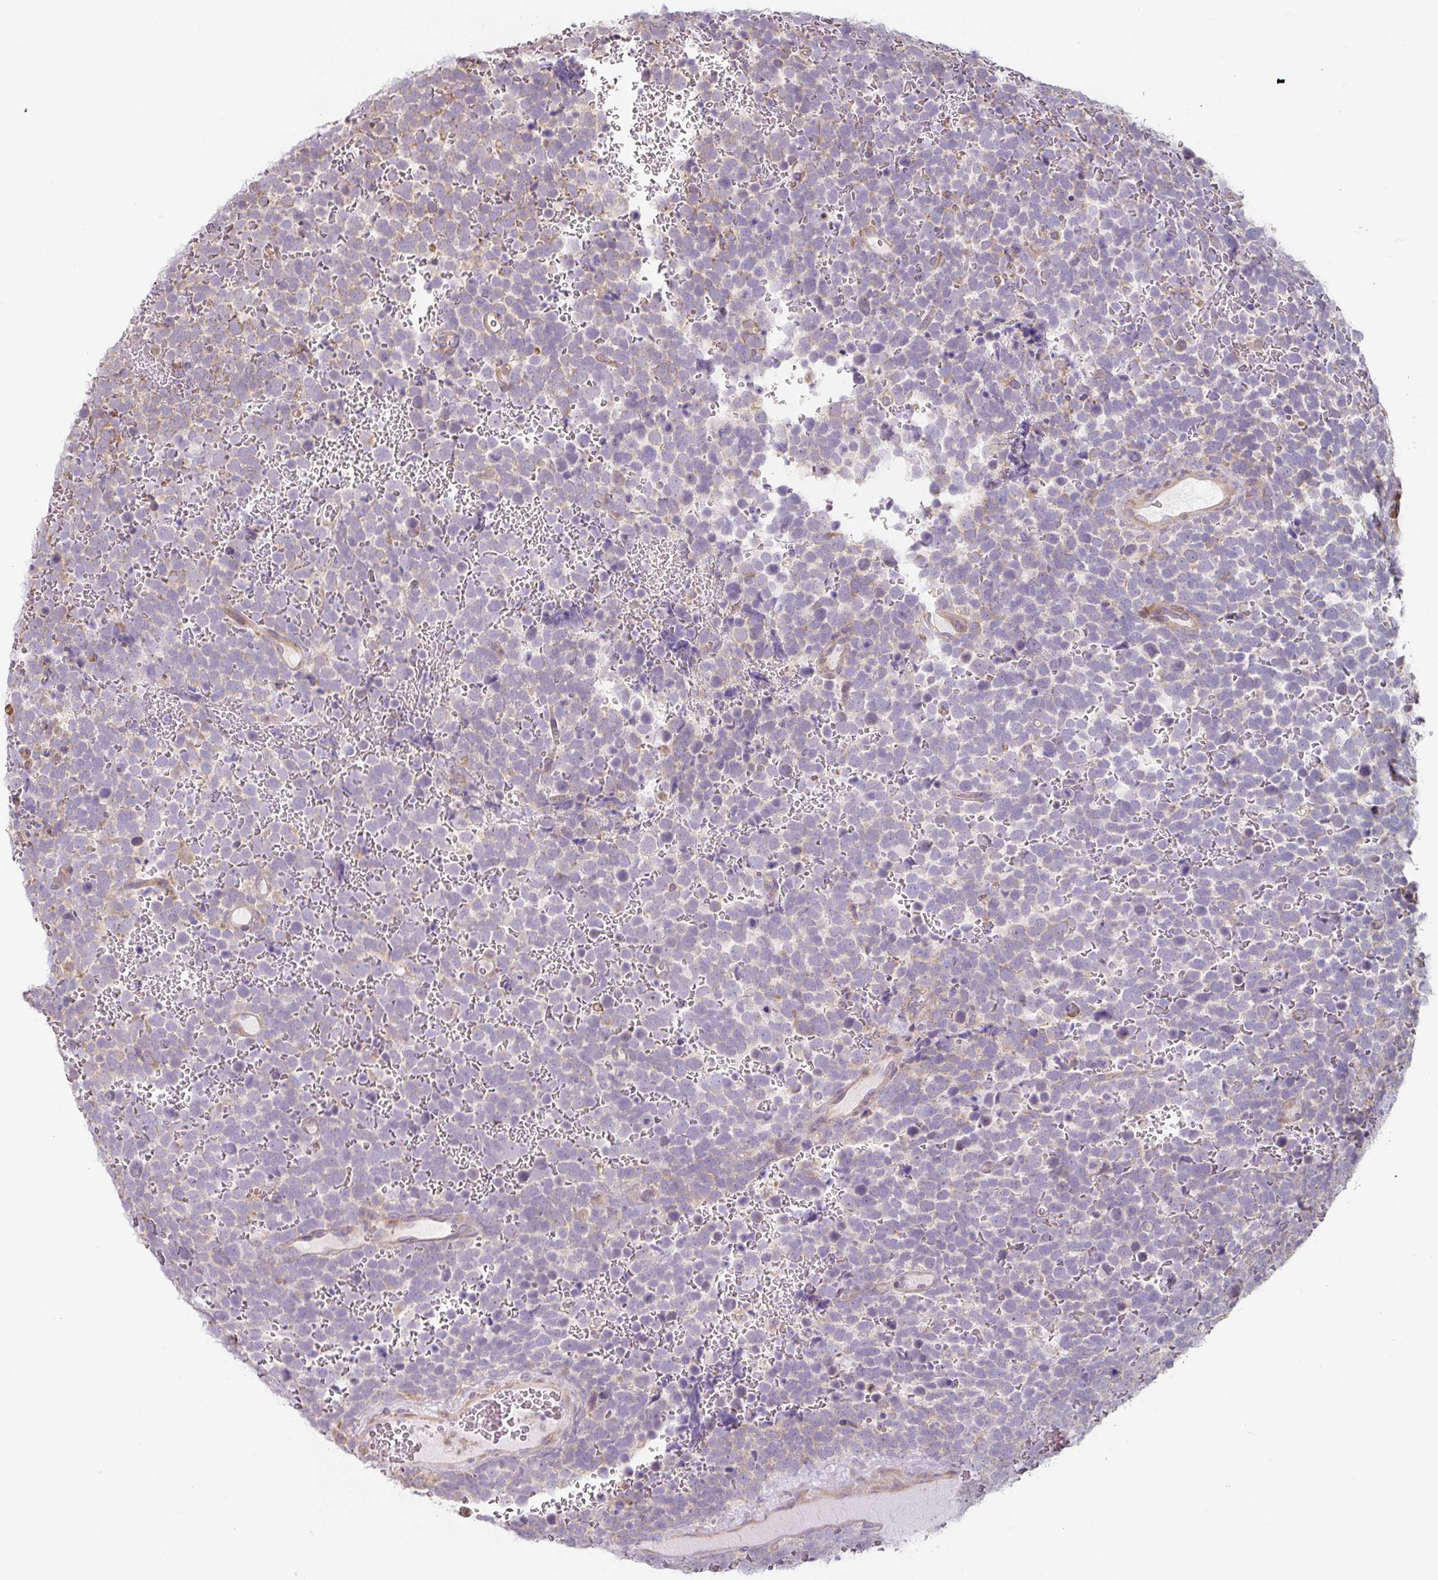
{"staining": {"intensity": "weak", "quantity": "<25%", "location": "cytoplasmic/membranous"}, "tissue": "urothelial cancer", "cell_type": "Tumor cells", "image_type": "cancer", "snomed": [{"axis": "morphology", "description": "Urothelial carcinoma, High grade"}, {"axis": "topography", "description": "Urinary bladder"}], "caption": "Immunohistochemical staining of high-grade urothelial carcinoma demonstrates no significant expression in tumor cells. The staining was performed using DAB (3,3'-diaminobenzidine) to visualize the protein expression in brown, while the nuclei were stained in blue with hematoxylin (Magnification: 20x).", "gene": "RASA1", "patient": {"sex": "female", "age": 82}}